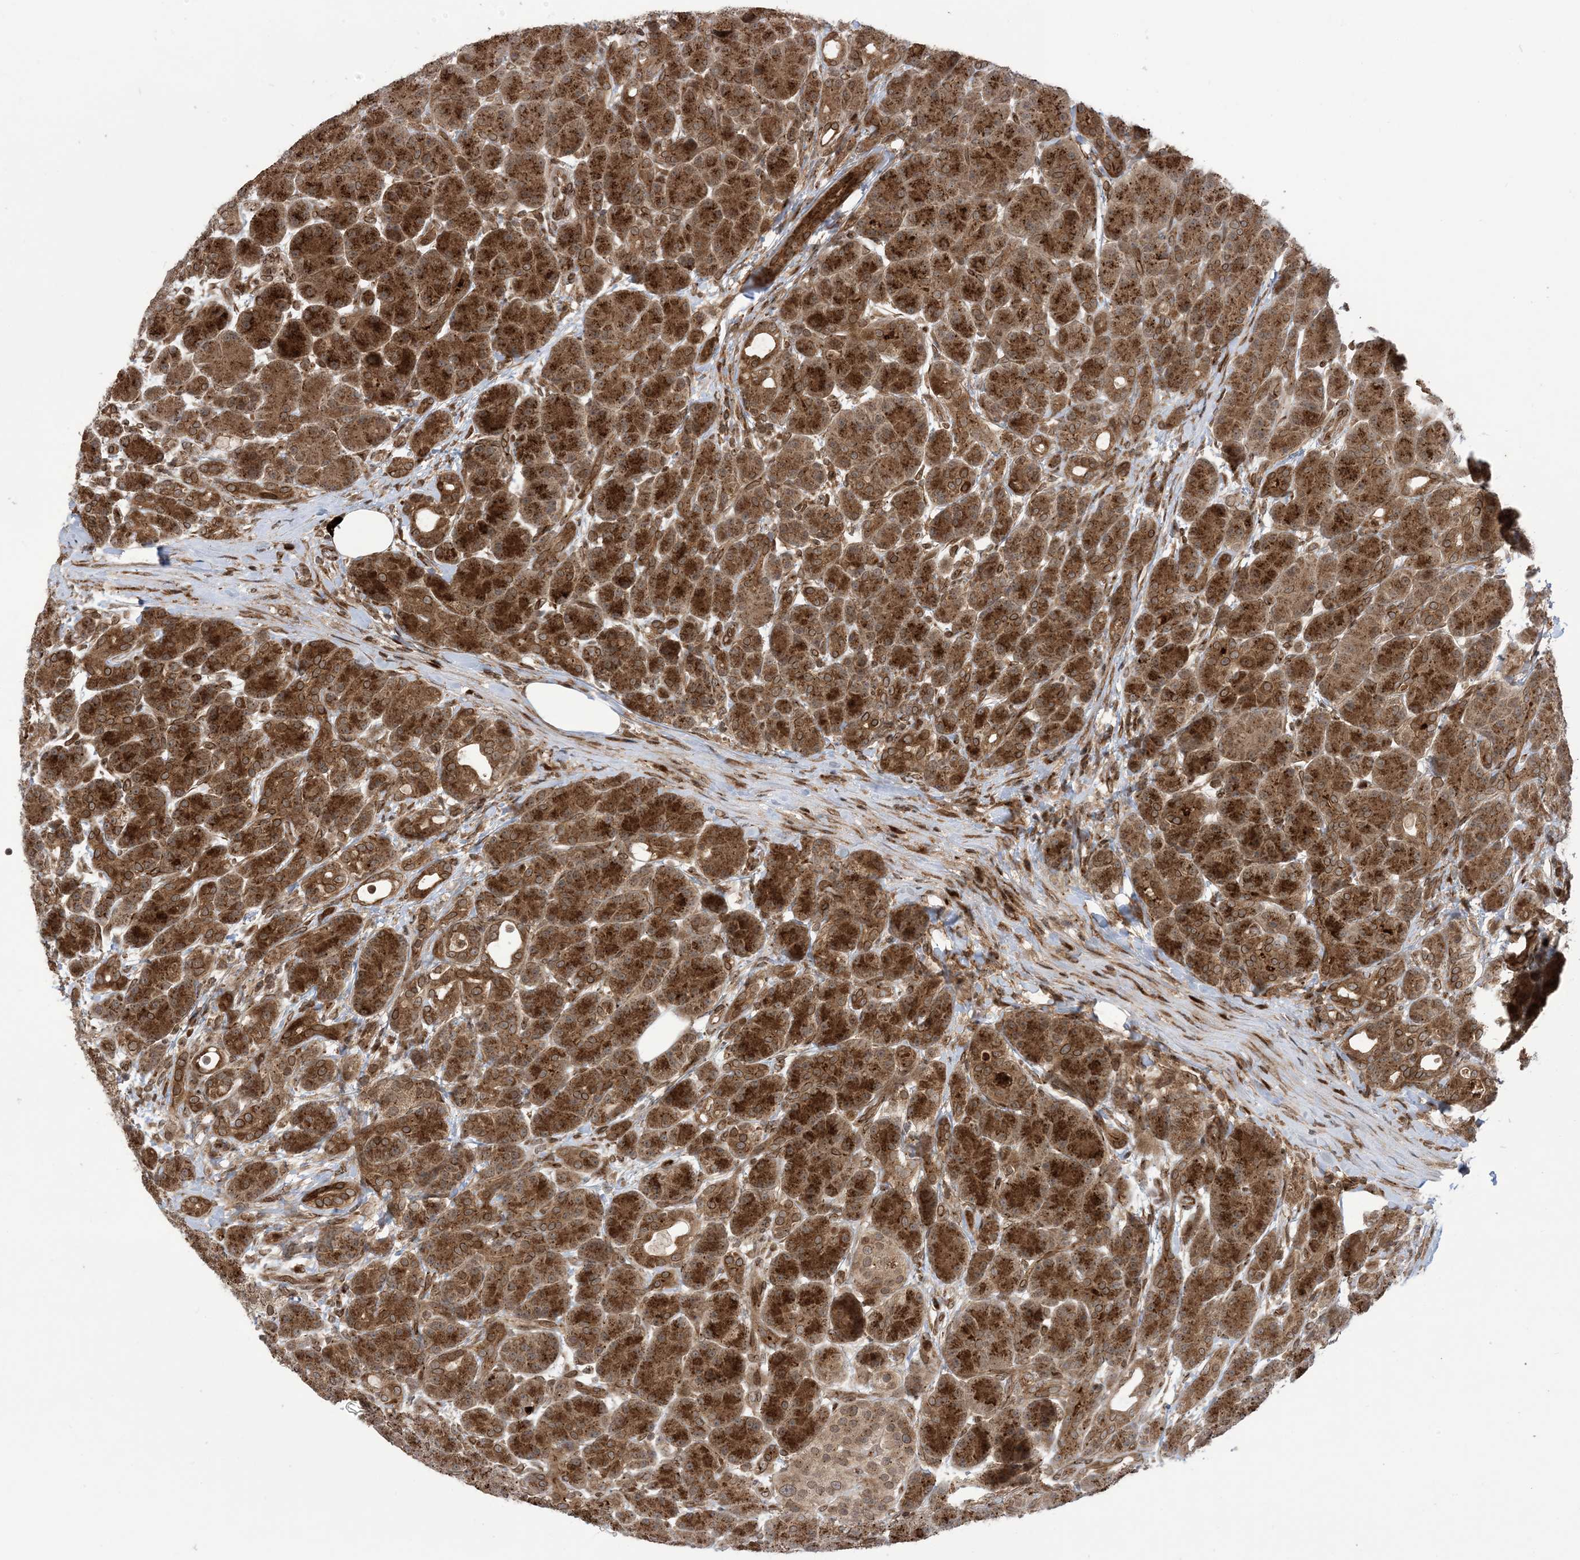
{"staining": {"intensity": "strong", "quantity": ">75%", "location": "cytoplasmic/membranous"}, "tissue": "pancreas", "cell_type": "Exocrine glandular cells", "image_type": "normal", "snomed": [{"axis": "morphology", "description": "Normal tissue, NOS"}, {"axis": "topography", "description": "Pancreas"}], "caption": "Protein expression analysis of benign pancreas demonstrates strong cytoplasmic/membranous expression in approximately >75% of exocrine glandular cells.", "gene": "CASP4", "patient": {"sex": "male", "age": 63}}